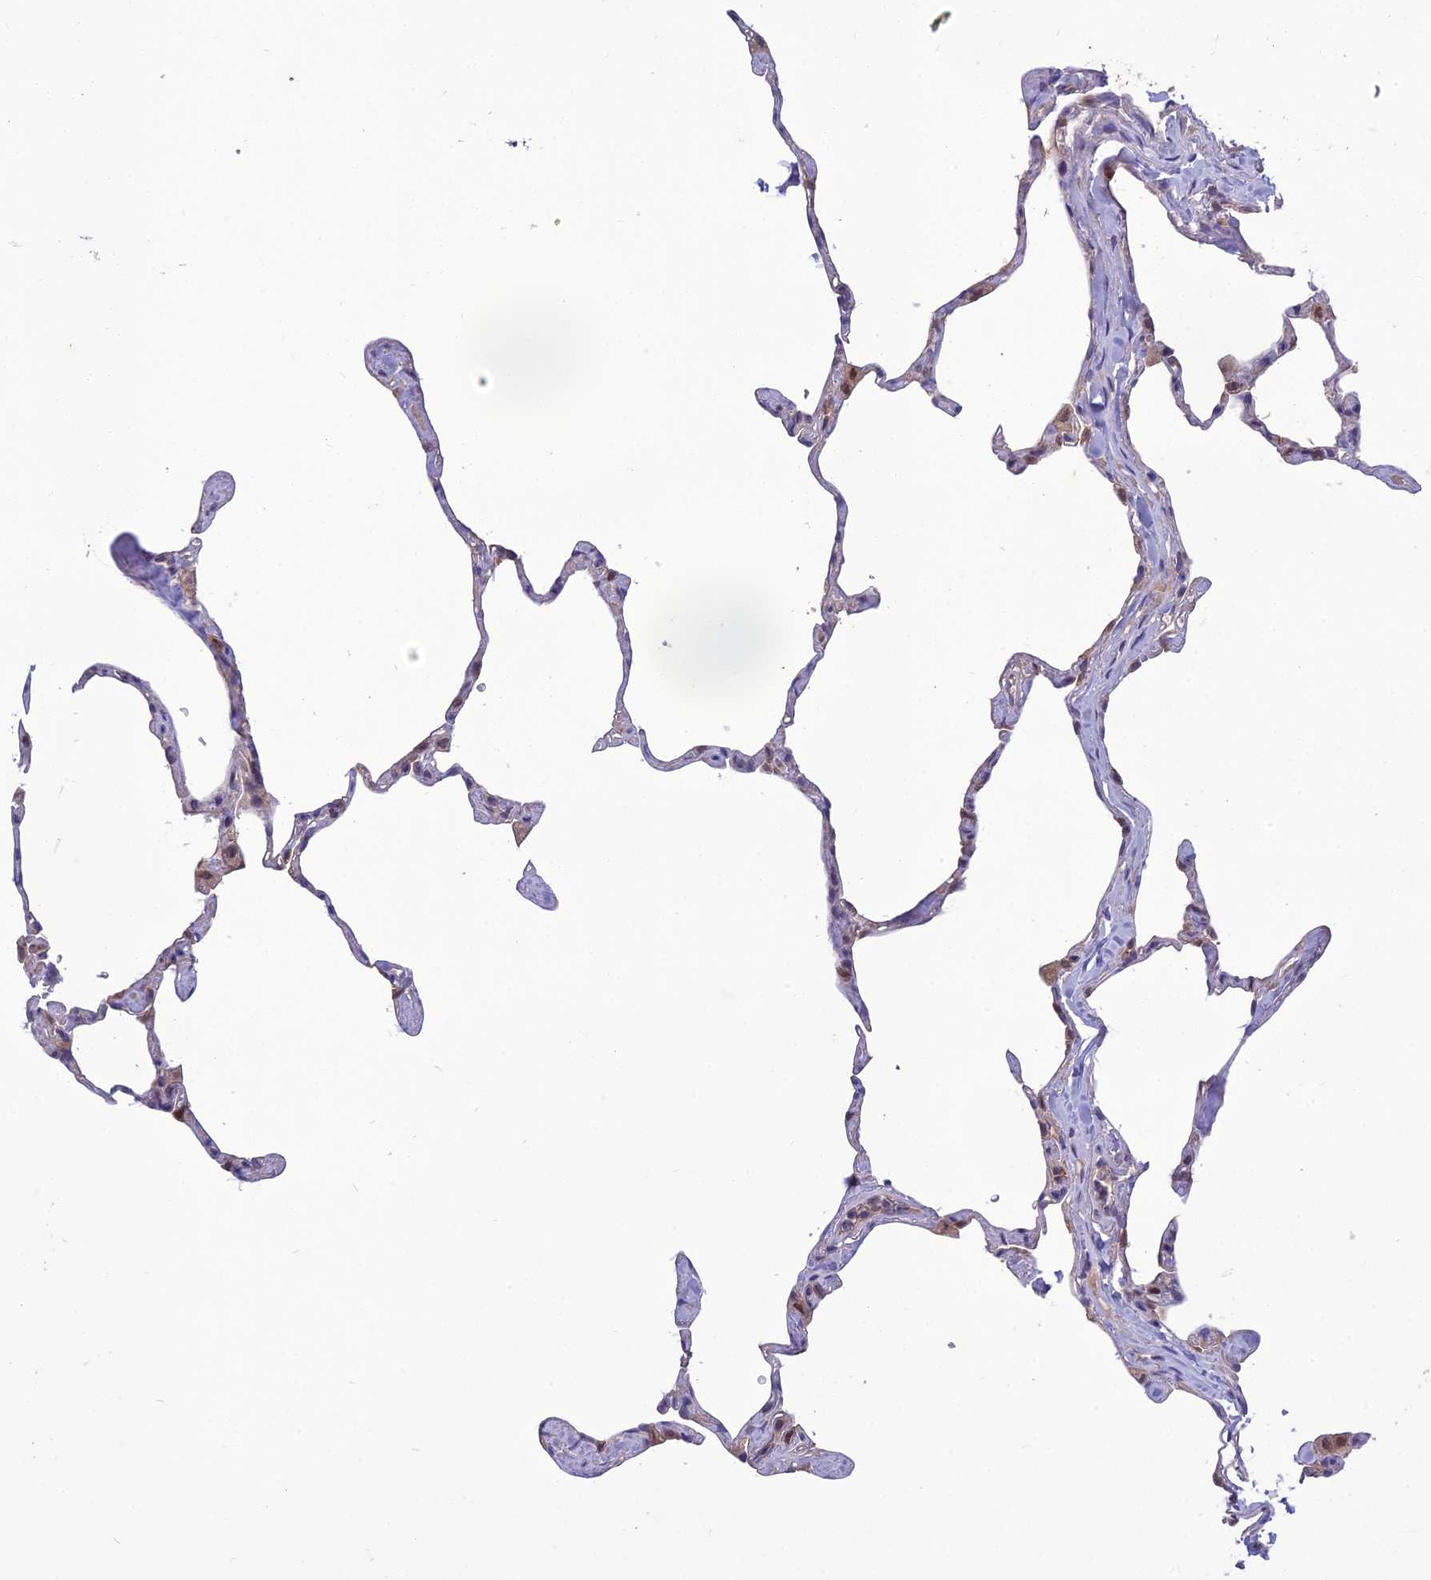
{"staining": {"intensity": "negative", "quantity": "none", "location": "none"}, "tissue": "lung", "cell_type": "Alveolar cells", "image_type": "normal", "snomed": [{"axis": "morphology", "description": "Normal tissue, NOS"}, {"axis": "topography", "description": "Lung"}], "caption": "Immunohistochemistry (IHC) micrograph of normal lung: lung stained with DAB exhibits no significant protein staining in alveolar cells.", "gene": "GIPC1", "patient": {"sex": "male", "age": 65}}